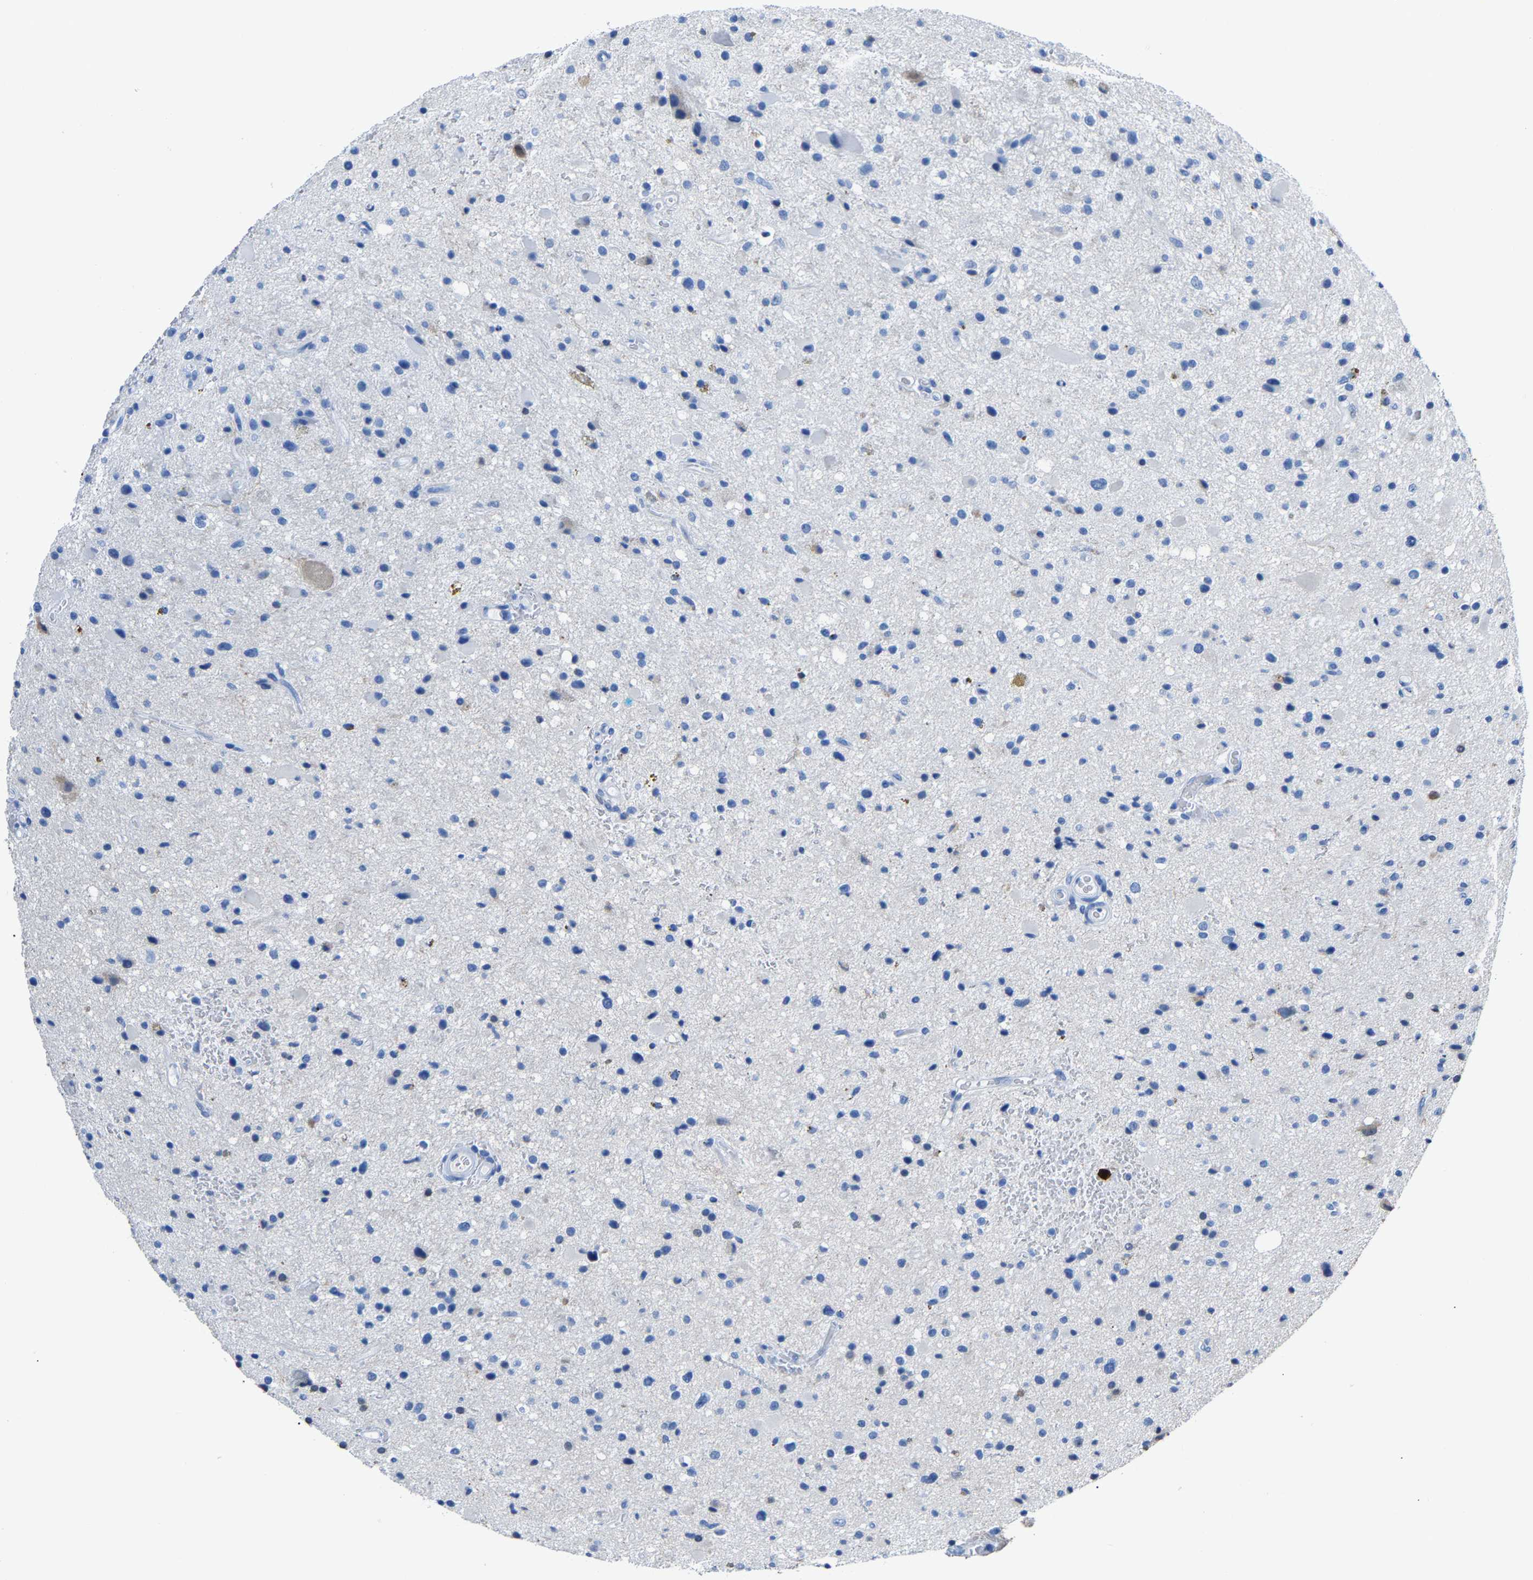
{"staining": {"intensity": "negative", "quantity": "none", "location": "none"}, "tissue": "glioma", "cell_type": "Tumor cells", "image_type": "cancer", "snomed": [{"axis": "morphology", "description": "Glioma, malignant, High grade"}, {"axis": "topography", "description": "Brain"}], "caption": "IHC micrograph of neoplastic tissue: glioma stained with DAB reveals no significant protein positivity in tumor cells.", "gene": "S100P", "patient": {"sex": "male", "age": 33}}